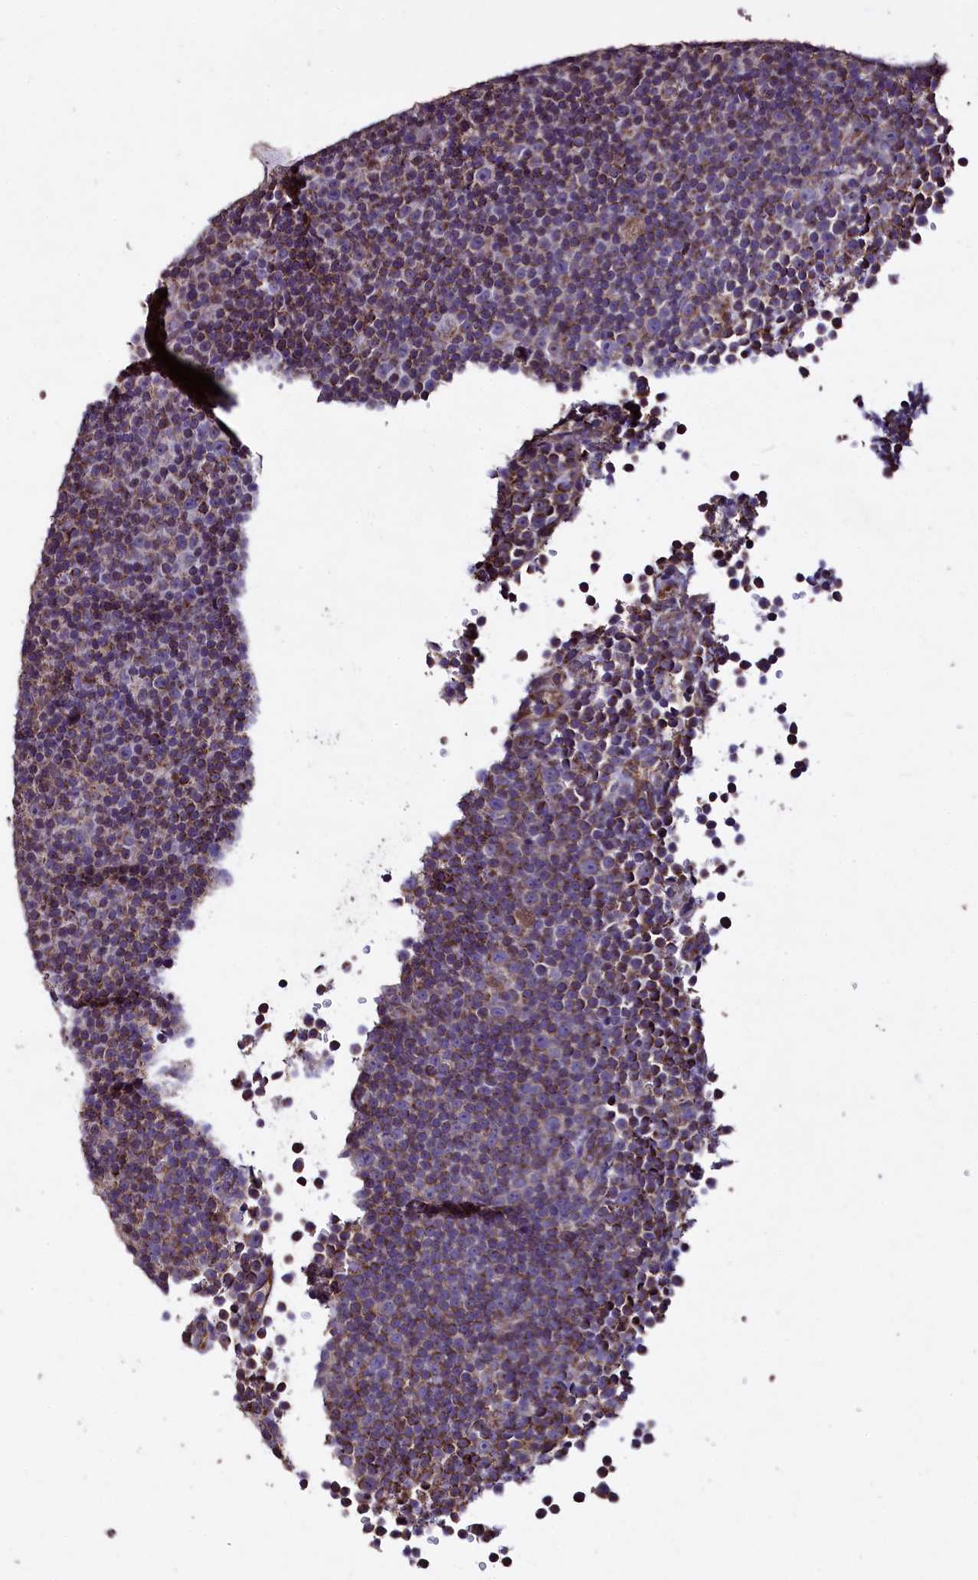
{"staining": {"intensity": "moderate", "quantity": ">75%", "location": "cytoplasmic/membranous"}, "tissue": "lymphoma", "cell_type": "Tumor cells", "image_type": "cancer", "snomed": [{"axis": "morphology", "description": "Malignant lymphoma, non-Hodgkin's type, Low grade"}, {"axis": "topography", "description": "Lymph node"}], "caption": "Immunohistochemical staining of lymphoma exhibits medium levels of moderate cytoplasmic/membranous staining in about >75% of tumor cells.", "gene": "COQ9", "patient": {"sex": "female", "age": 67}}